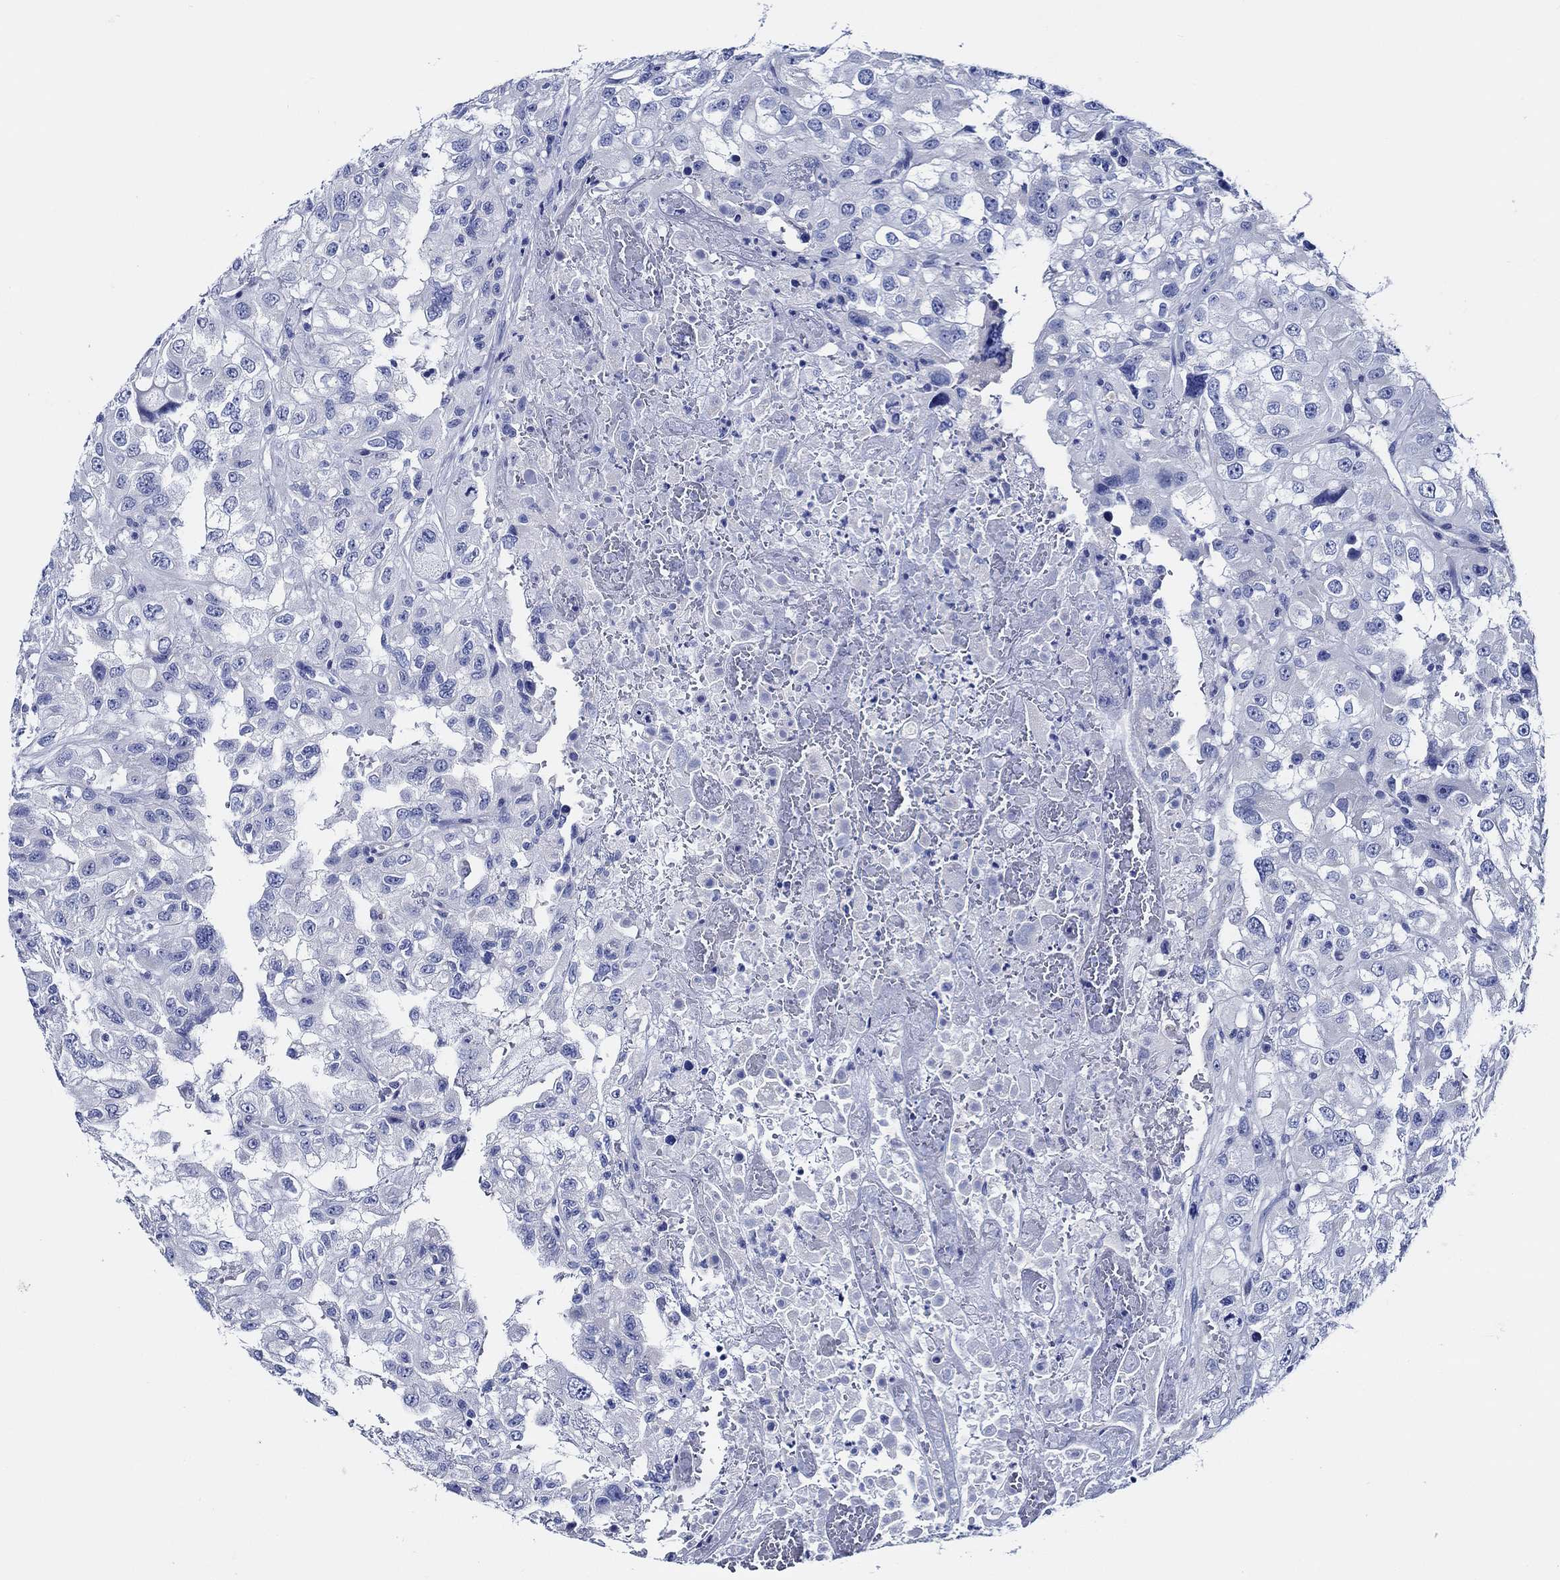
{"staining": {"intensity": "negative", "quantity": "none", "location": "none"}, "tissue": "renal cancer", "cell_type": "Tumor cells", "image_type": "cancer", "snomed": [{"axis": "morphology", "description": "Adenocarcinoma, NOS"}, {"axis": "topography", "description": "Kidney"}], "caption": "The immunohistochemistry (IHC) photomicrograph has no significant expression in tumor cells of adenocarcinoma (renal) tissue. The staining is performed using DAB (3,3'-diaminobenzidine) brown chromogen with nuclei counter-stained in using hematoxylin.", "gene": "WDR62", "patient": {"sex": "male", "age": 64}}